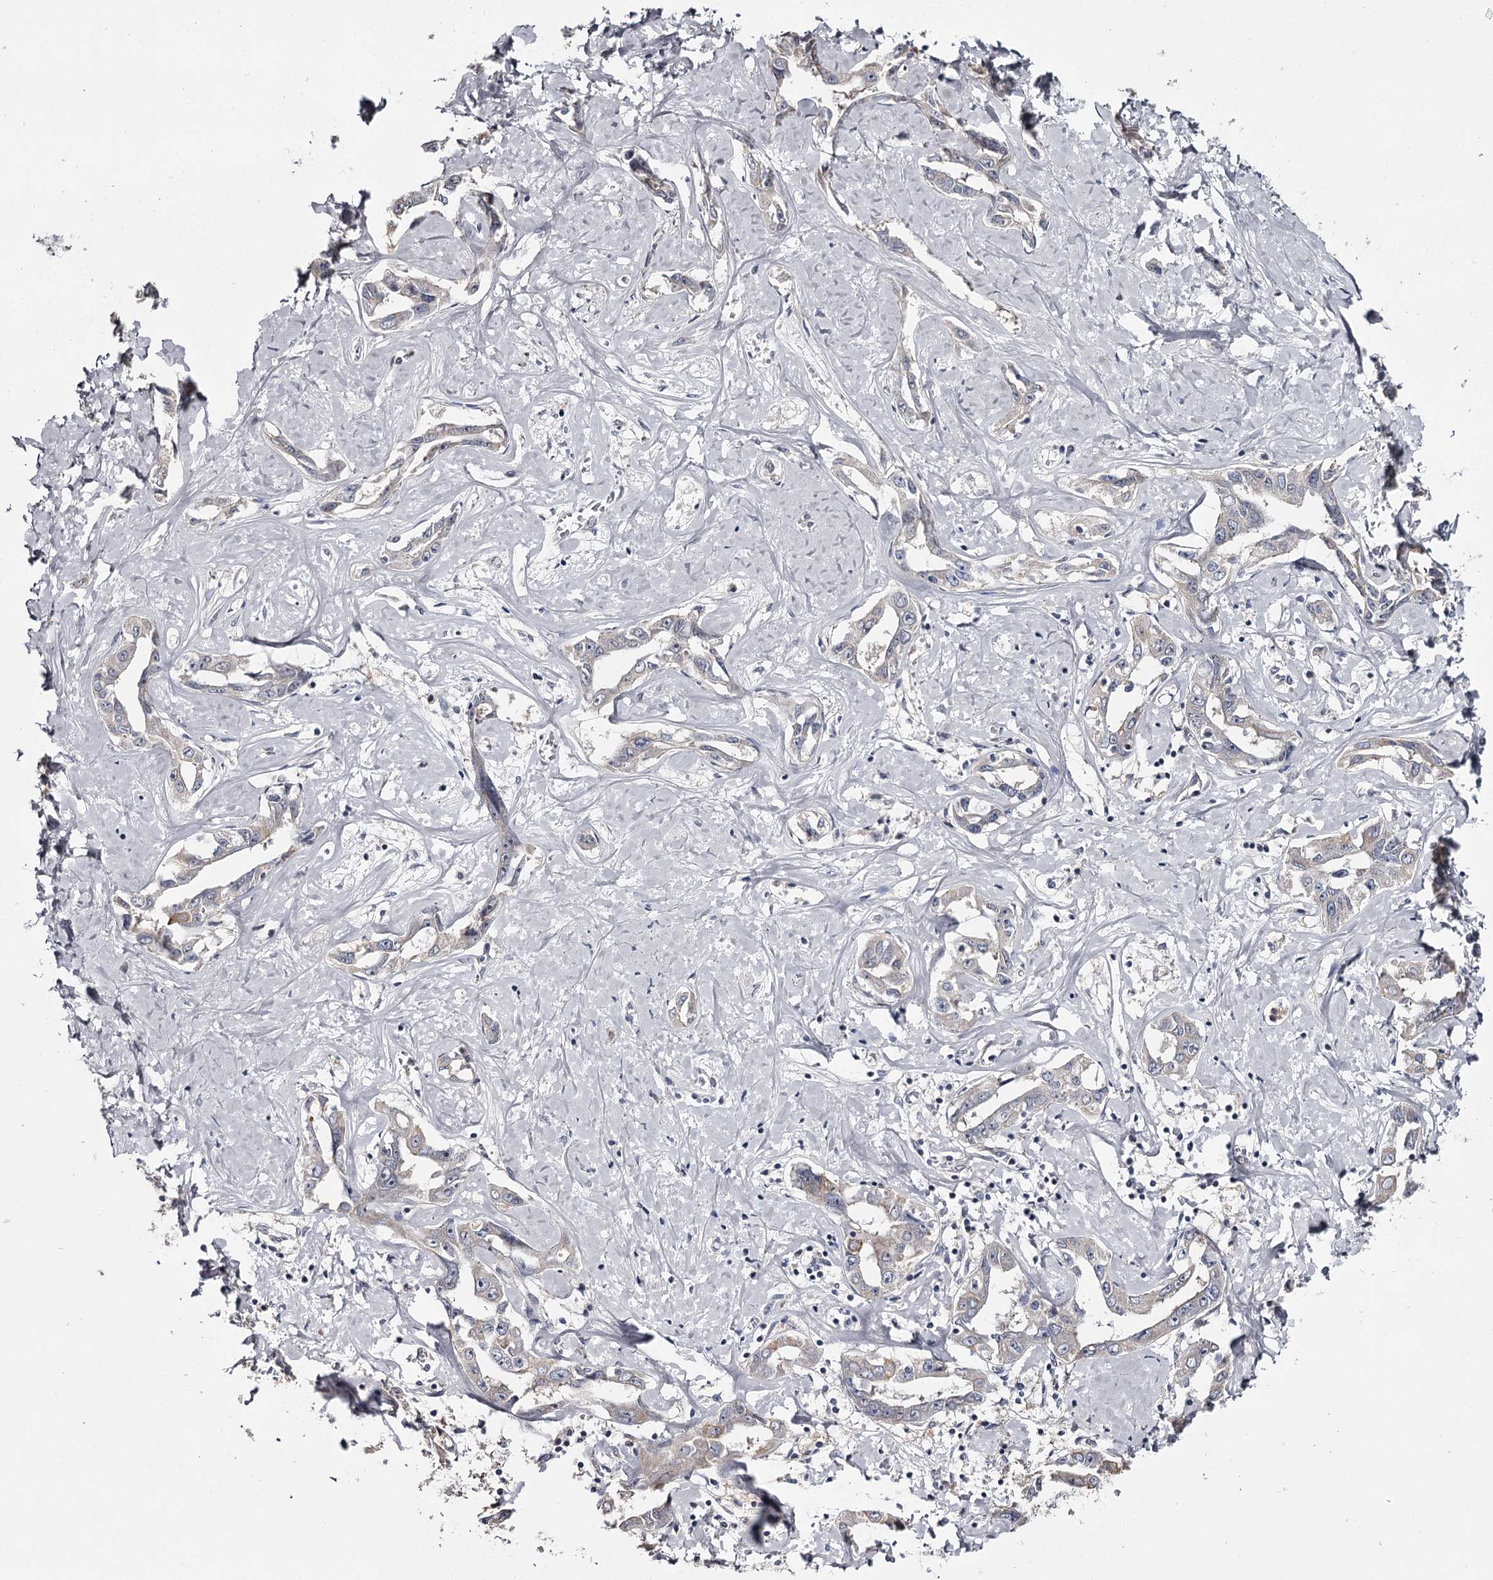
{"staining": {"intensity": "negative", "quantity": "none", "location": "none"}, "tissue": "liver cancer", "cell_type": "Tumor cells", "image_type": "cancer", "snomed": [{"axis": "morphology", "description": "Cholangiocarcinoma"}, {"axis": "topography", "description": "Liver"}], "caption": "Tumor cells show no significant protein expression in liver cancer. Brightfield microscopy of immunohistochemistry (IHC) stained with DAB (3,3'-diaminobenzidine) (brown) and hematoxylin (blue), captured at high magnification.", "gene": "GTSF1", "patient": {"sex": "male", "age": 59}}